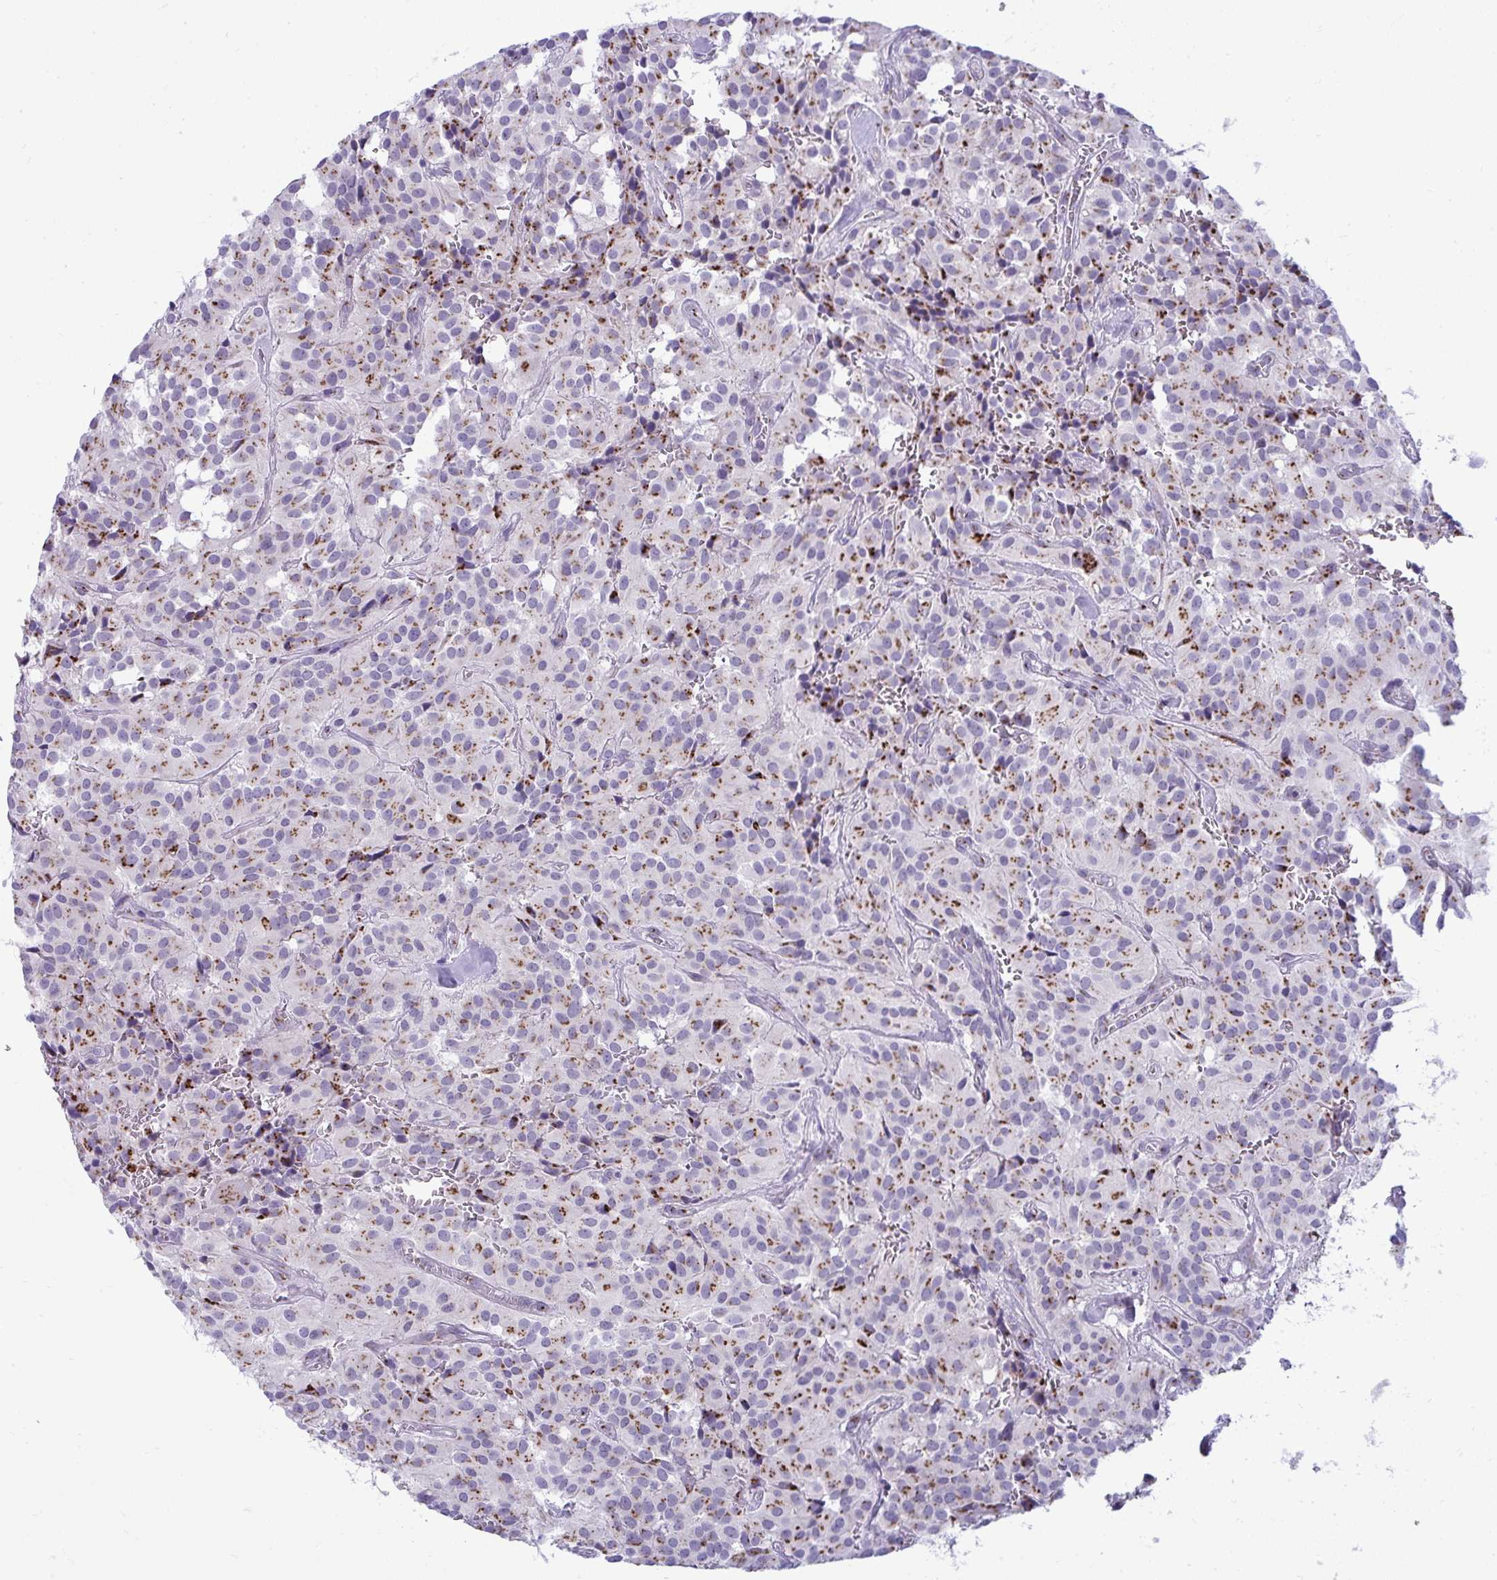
{"staining": {"intensity": "moderate", "quantity": "<25%", "location": "cytoplasmic/membranous"}, "tissue": "glioma", "cell_type": "Tumor cells", "image_type": "cancer", "snomed": [{"axis": "morphology", "description": "Glioma, malignant, Low grade"}, {"axis": "topography", "description": "Brain"}], "caption": "Immunohistochemistry staining of malignant low-grade glioma, which exhibits low levels of moderate cytoplasmic/membranous positivity in approximately <25% of tumor cells indicating moderate cytoplasmic/membranous protein staining. The staining was performed using DAB (3,3'-diaminobenzidine) (brown) for protein detection and nuclei were counterstained in hematoxylin (blue).", "gene": "DTX4", "patient": {"sex": "male", "age": 42}}